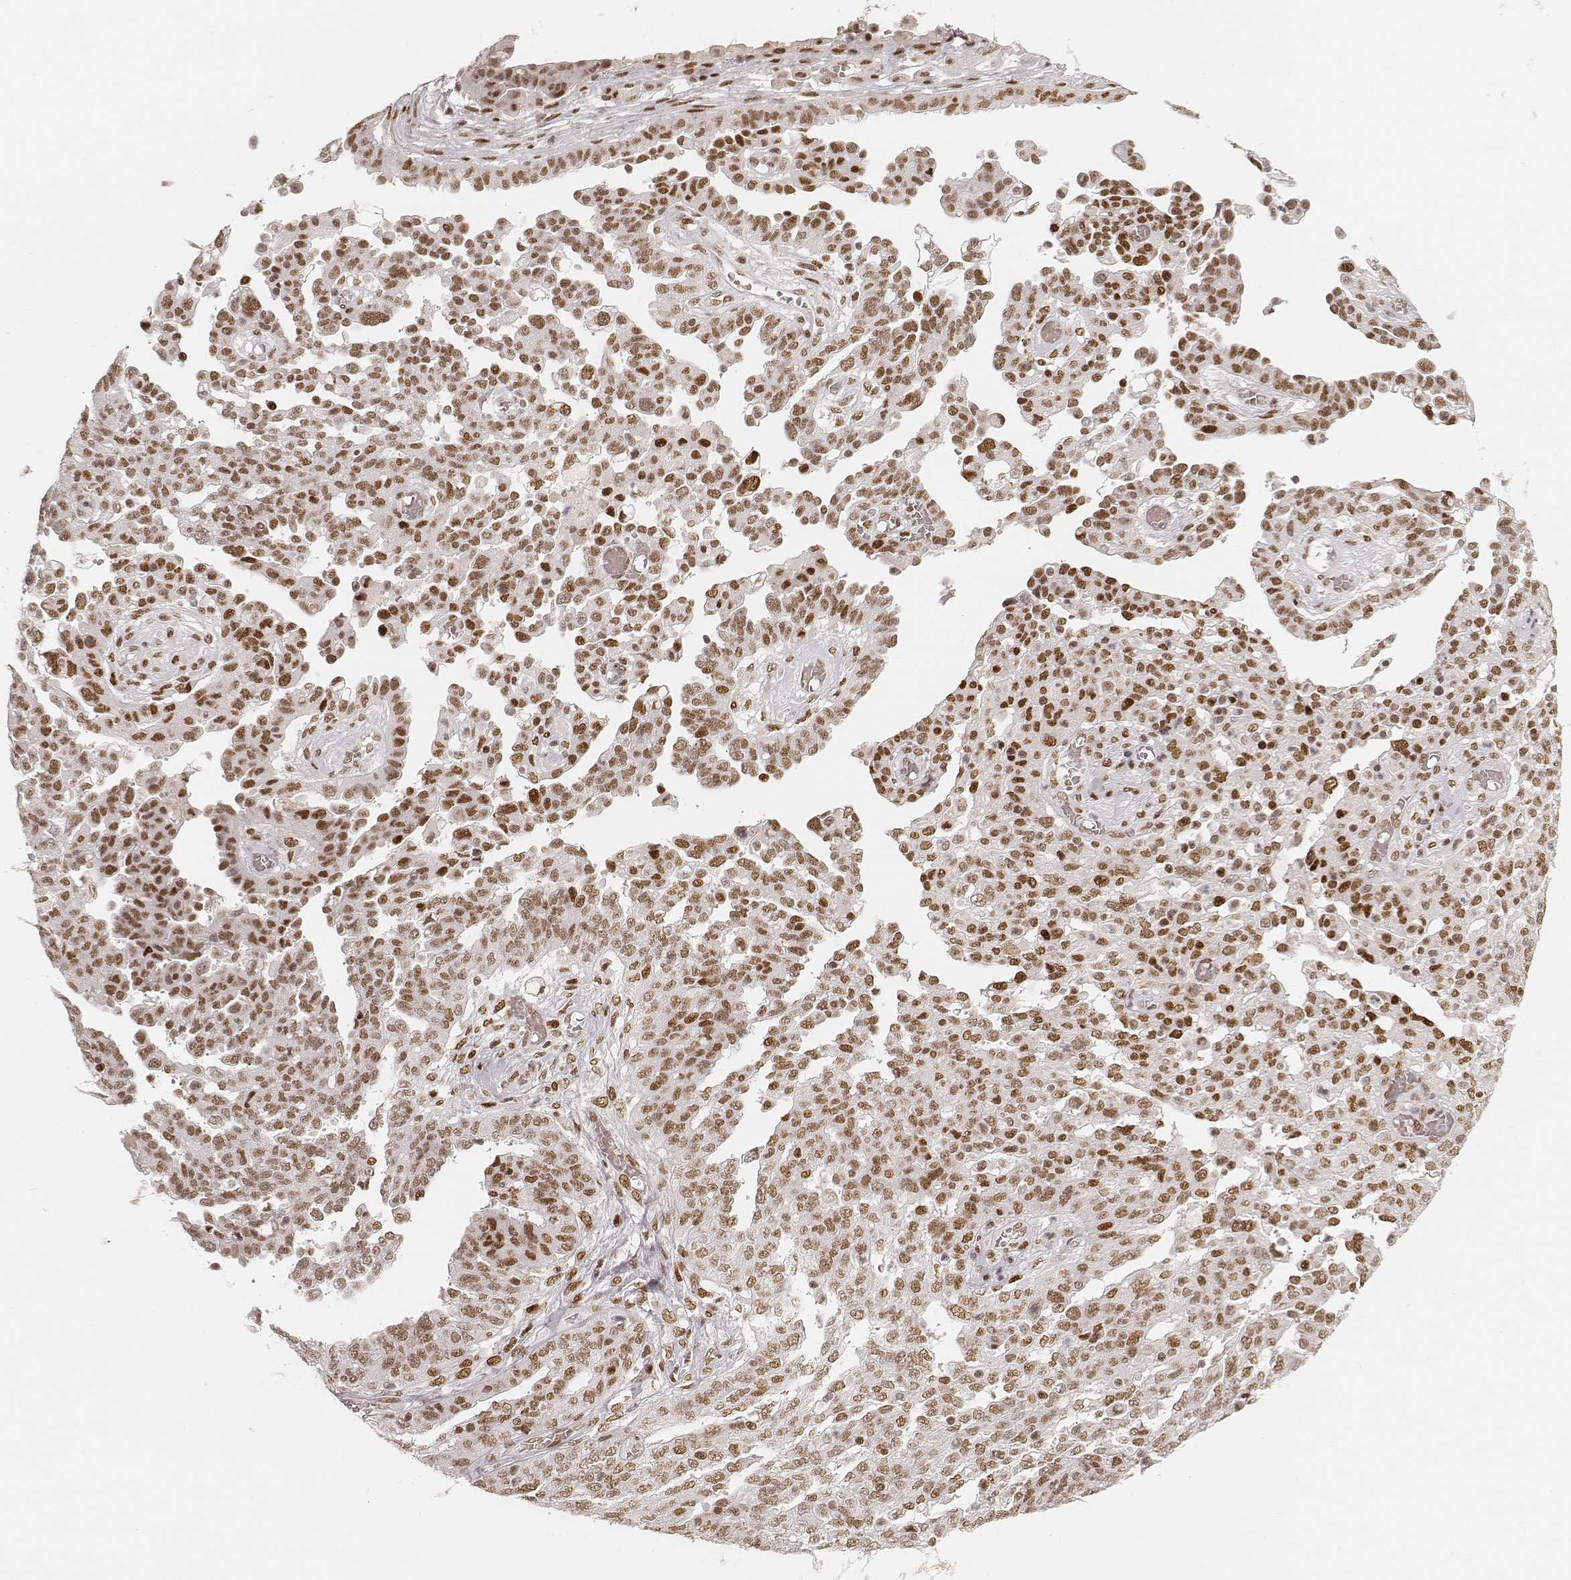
{"staining": {"intensity": "moderate", "quantity": ">75%", "location": "nuclear"}, "tissue": "ovarian cancer", "cell_type": "Tumor cells", "image_type": "cancer", "snomed": [{"axis": "morphology", "description": "Cystadenocarcinoma, serous, NOS"}, {"axis": "topography", "description": "Ovary"}], "caption": "Human ovarian cancer stained with a protein marker exhibits moderate staining in tumor cells.", "gene": "HNRNPC", "patient": {"sex": "female", "age": 67}}